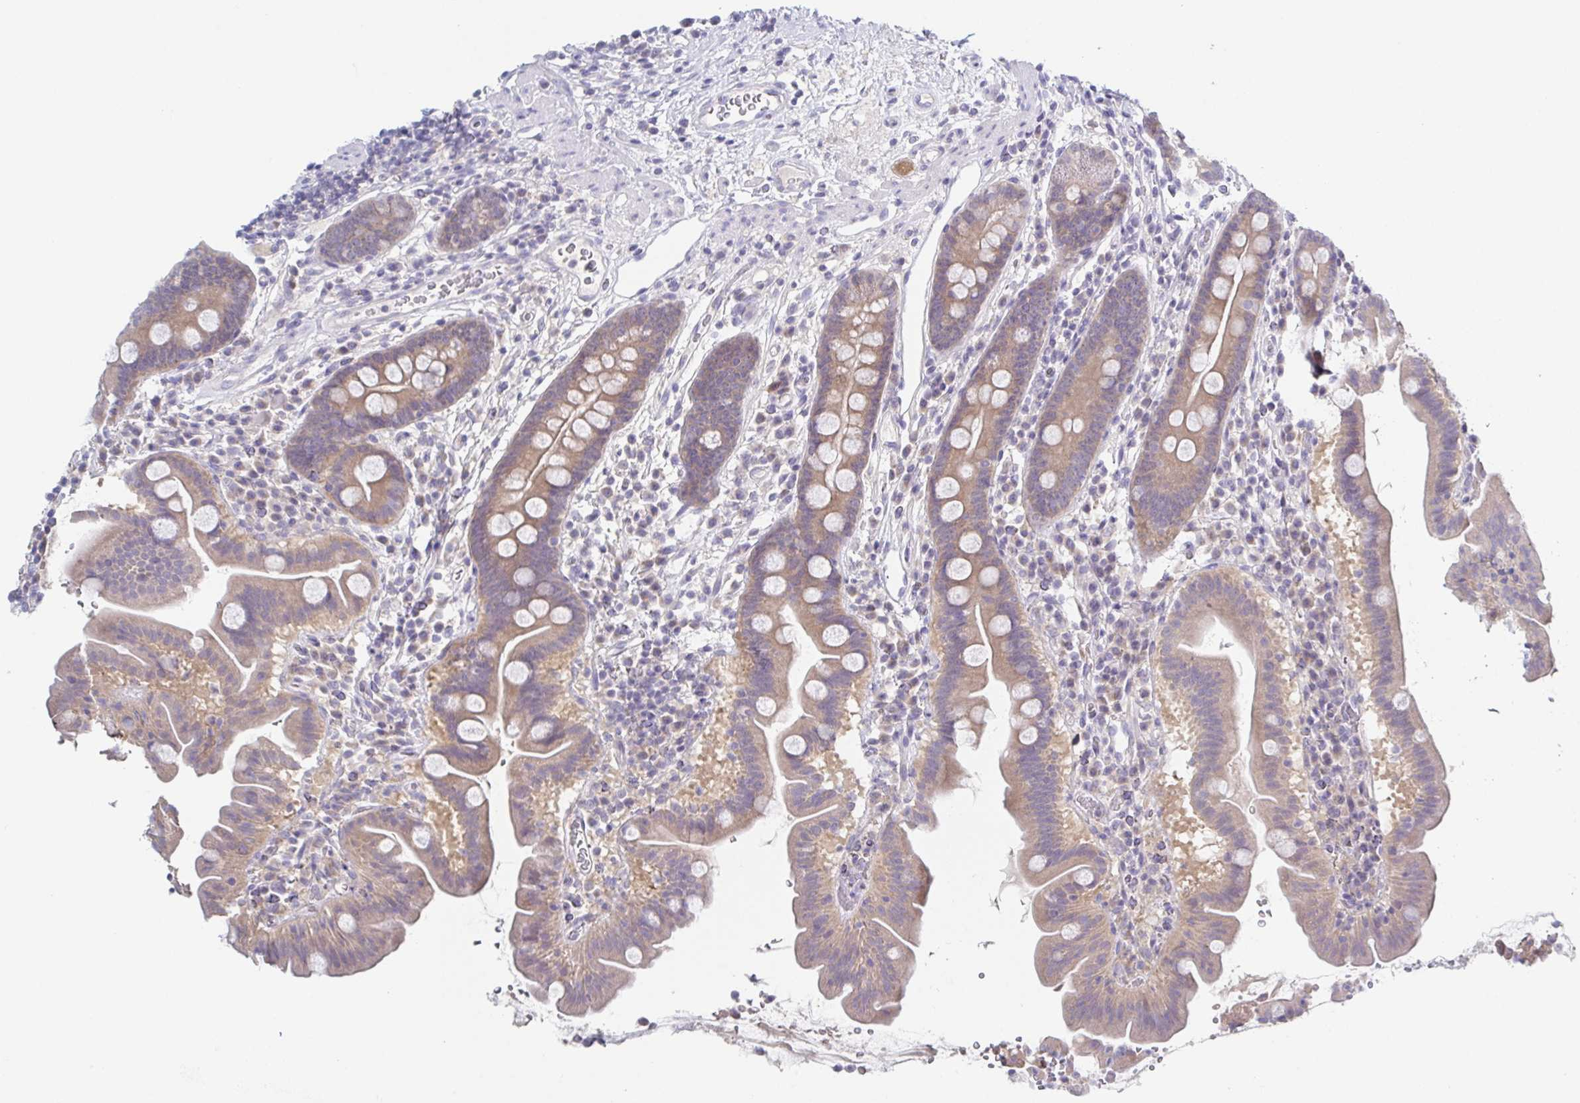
{"staining": {"intensity": "weak", "quantity": ">75%", "location": "cytoplasmic/membranous"}, "tissue": "small intestine", "cell_type": "Glandular cells", "image_type": "normal", "snomed": [{"axis": "morphology", "description": "Normal tissue, NOS"}, {"axis": "topography", "description": "Small intestine"}], "caption": "Immunohistochemistry image of benign human small intestine stained for a protein (brown), which demonstrates low levels of weak cytoplasmic/membranous expression in approximately >75% of glandular cells.", "gene": "HTR2A", "patient": {"sex": "male", "age": 26}}